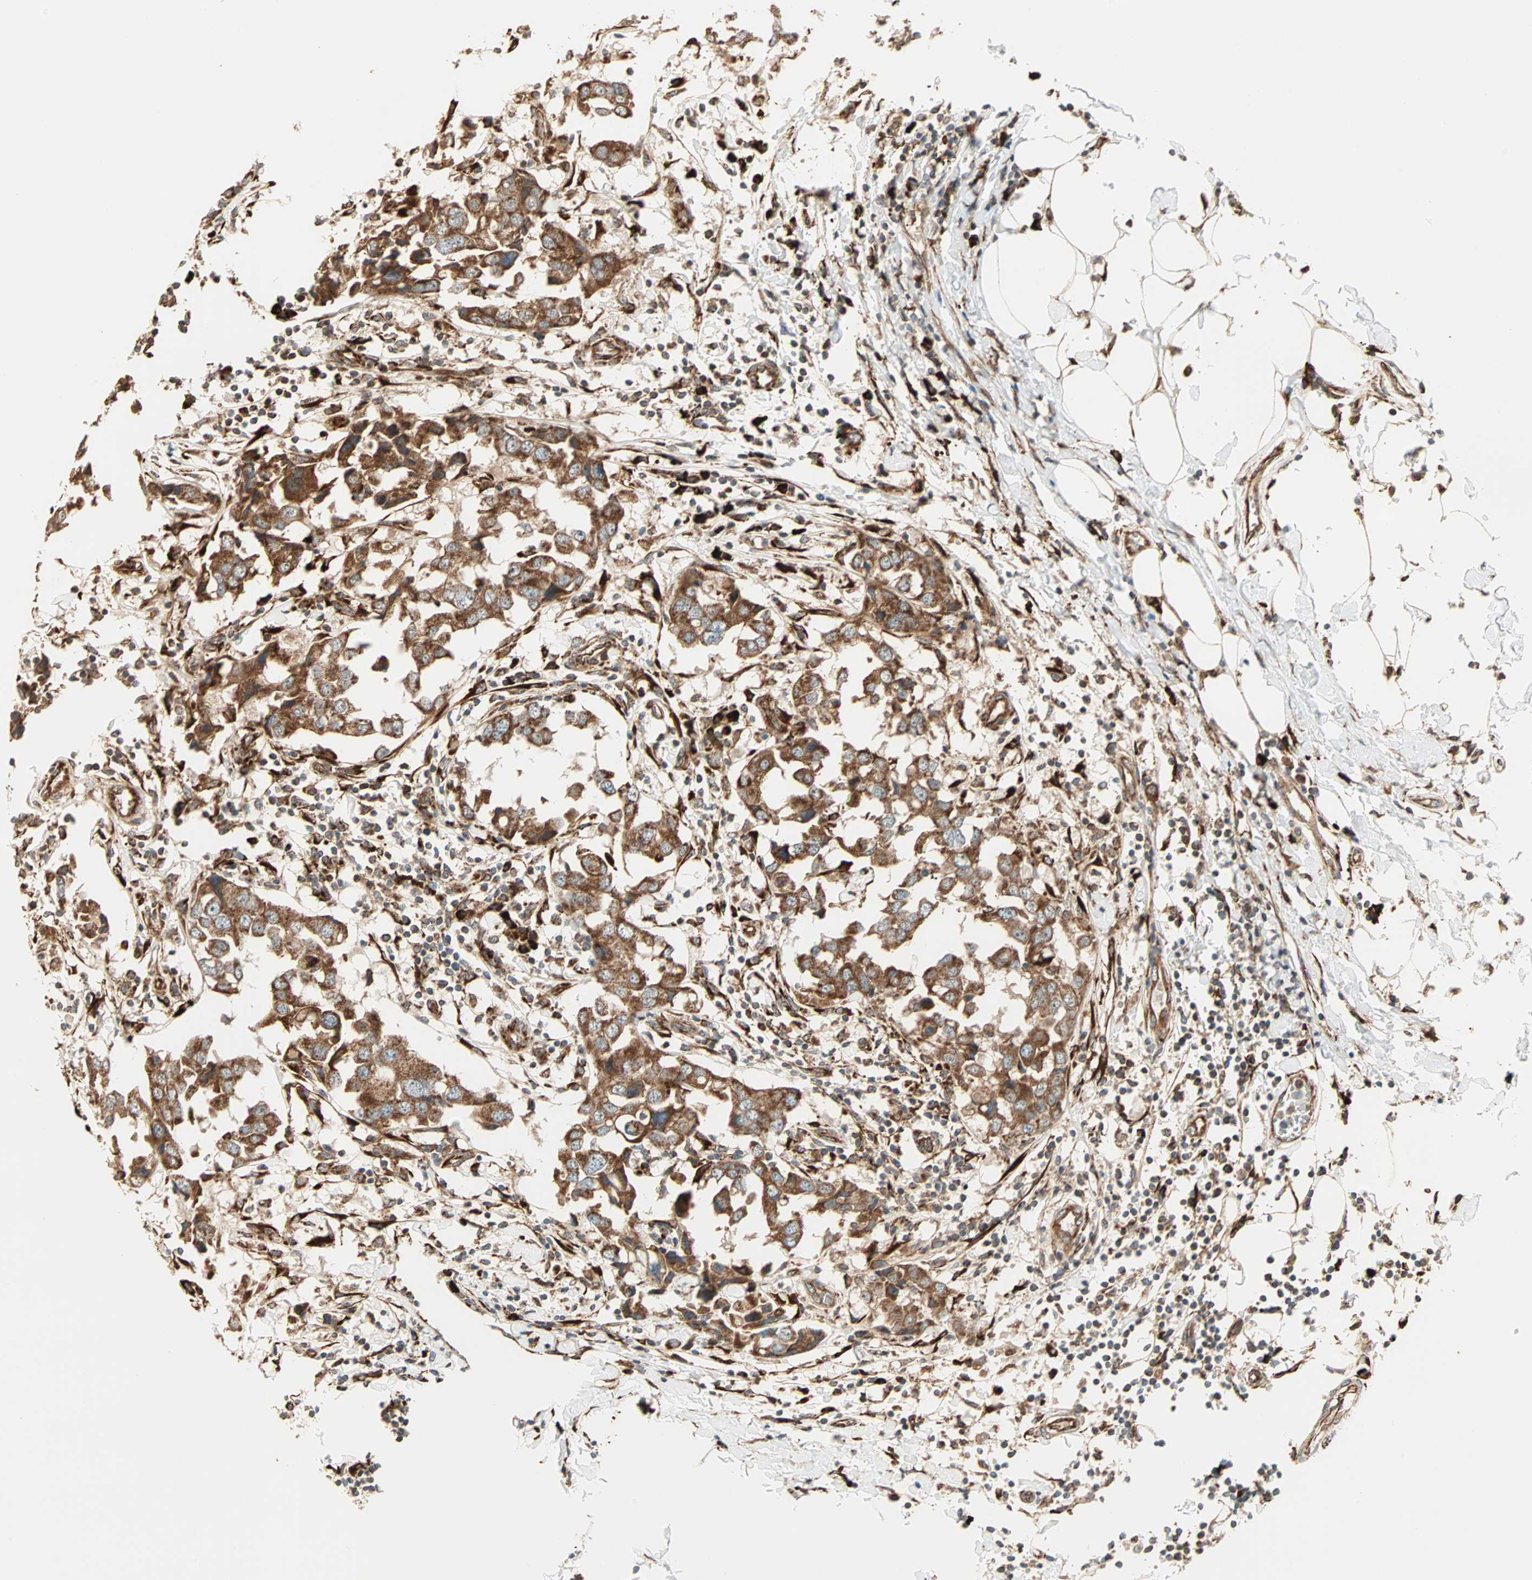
{"staining": {"intensity": "strong", "quantity": ">75%", "location": "cytoplasmic/membranous"}, "tissue": "breast cancer", "cell_type": "Tumor cells", "image_type": "cancer", "snomed": [{"axis": "morphology", "description": "Duct carcinoma"}, {"axis": "topography", "description": "Breast"}], "caption": "Breast infiltrating ductal carcinoma tissue shows strong cytoplasmic/membranous staining in approximately >75% of tumor cells, visualized by immunohistochemistry. (brown staining indicates protein expression, while blue staining denotes nuclei).", "gene": "P4HA1", "patient": {"sex": "female", "age": 27}}